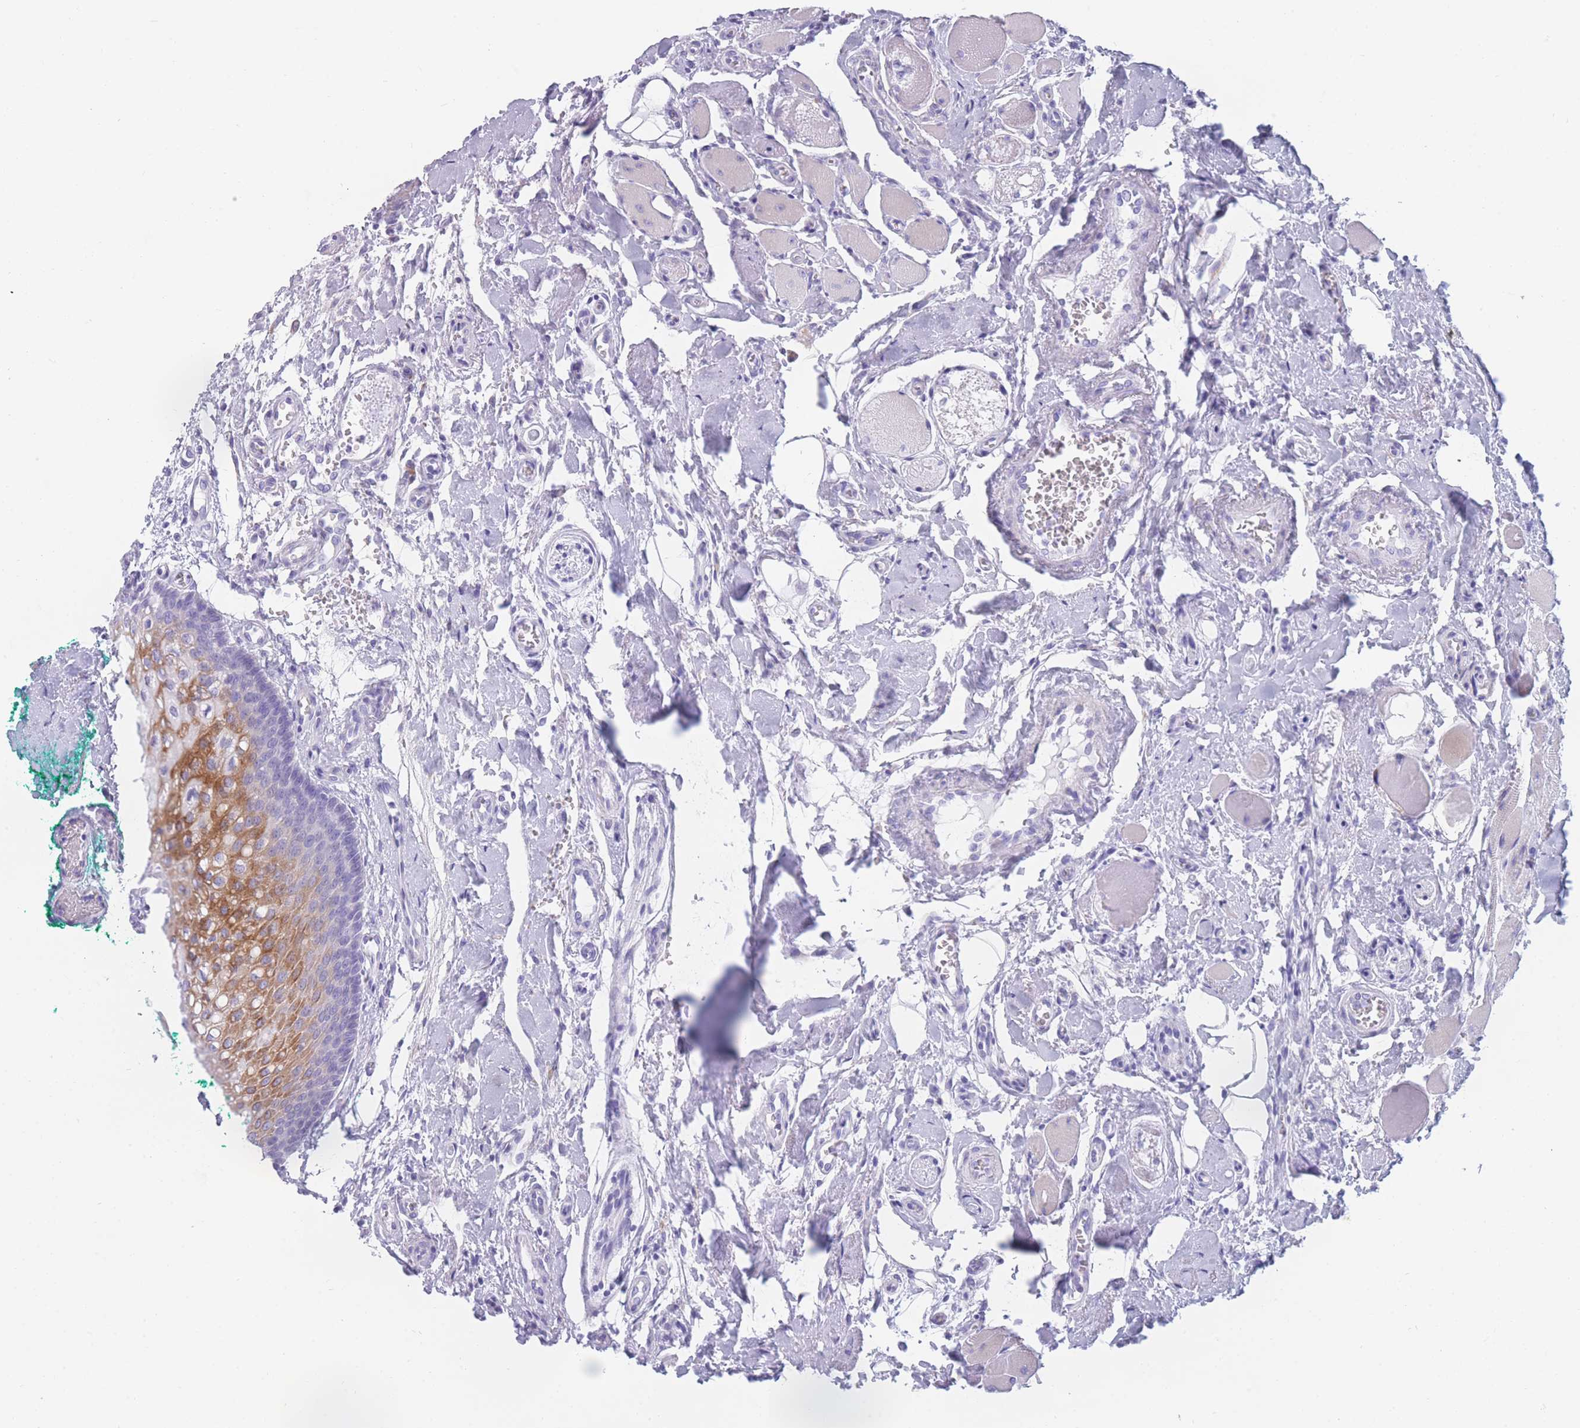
{"staining": {"intensity": "moderate", "quantity": "<25%", "location": "cytoplasmic/membranous"}, "tissue": "oral mucosa", "cell_type": "Squamous epithelial cells", "image_type": "normal", "snomed": [{"axis": "morphology", "description": "Normal tissue, NOS"}, {"axis": "morphology", "description": "Squamous cell carcinoma, NOS"}, {"axis": "topography", "description": "Oral tissue"}, {"axis": "topography", "description": "Tounge, NOS"}, {"axis": "topography", "description": "Head-Neck"}], "caption": "Immunohistochemistry staining of benign oral mucosa, which shows low levels of moderate cytoplasmic/membranous staining in about <25% of squamous epithelial cells indicating moderate cytoplasmic/membranous protein staining. The staining was performed using DAB (3,3'-diaminobenzidine) (brown) for protein detection and nuclei were counterstained in hematoxylin (blue).", "gene": "COL27A1", "patient": {"sex": "male", "age": 79}}